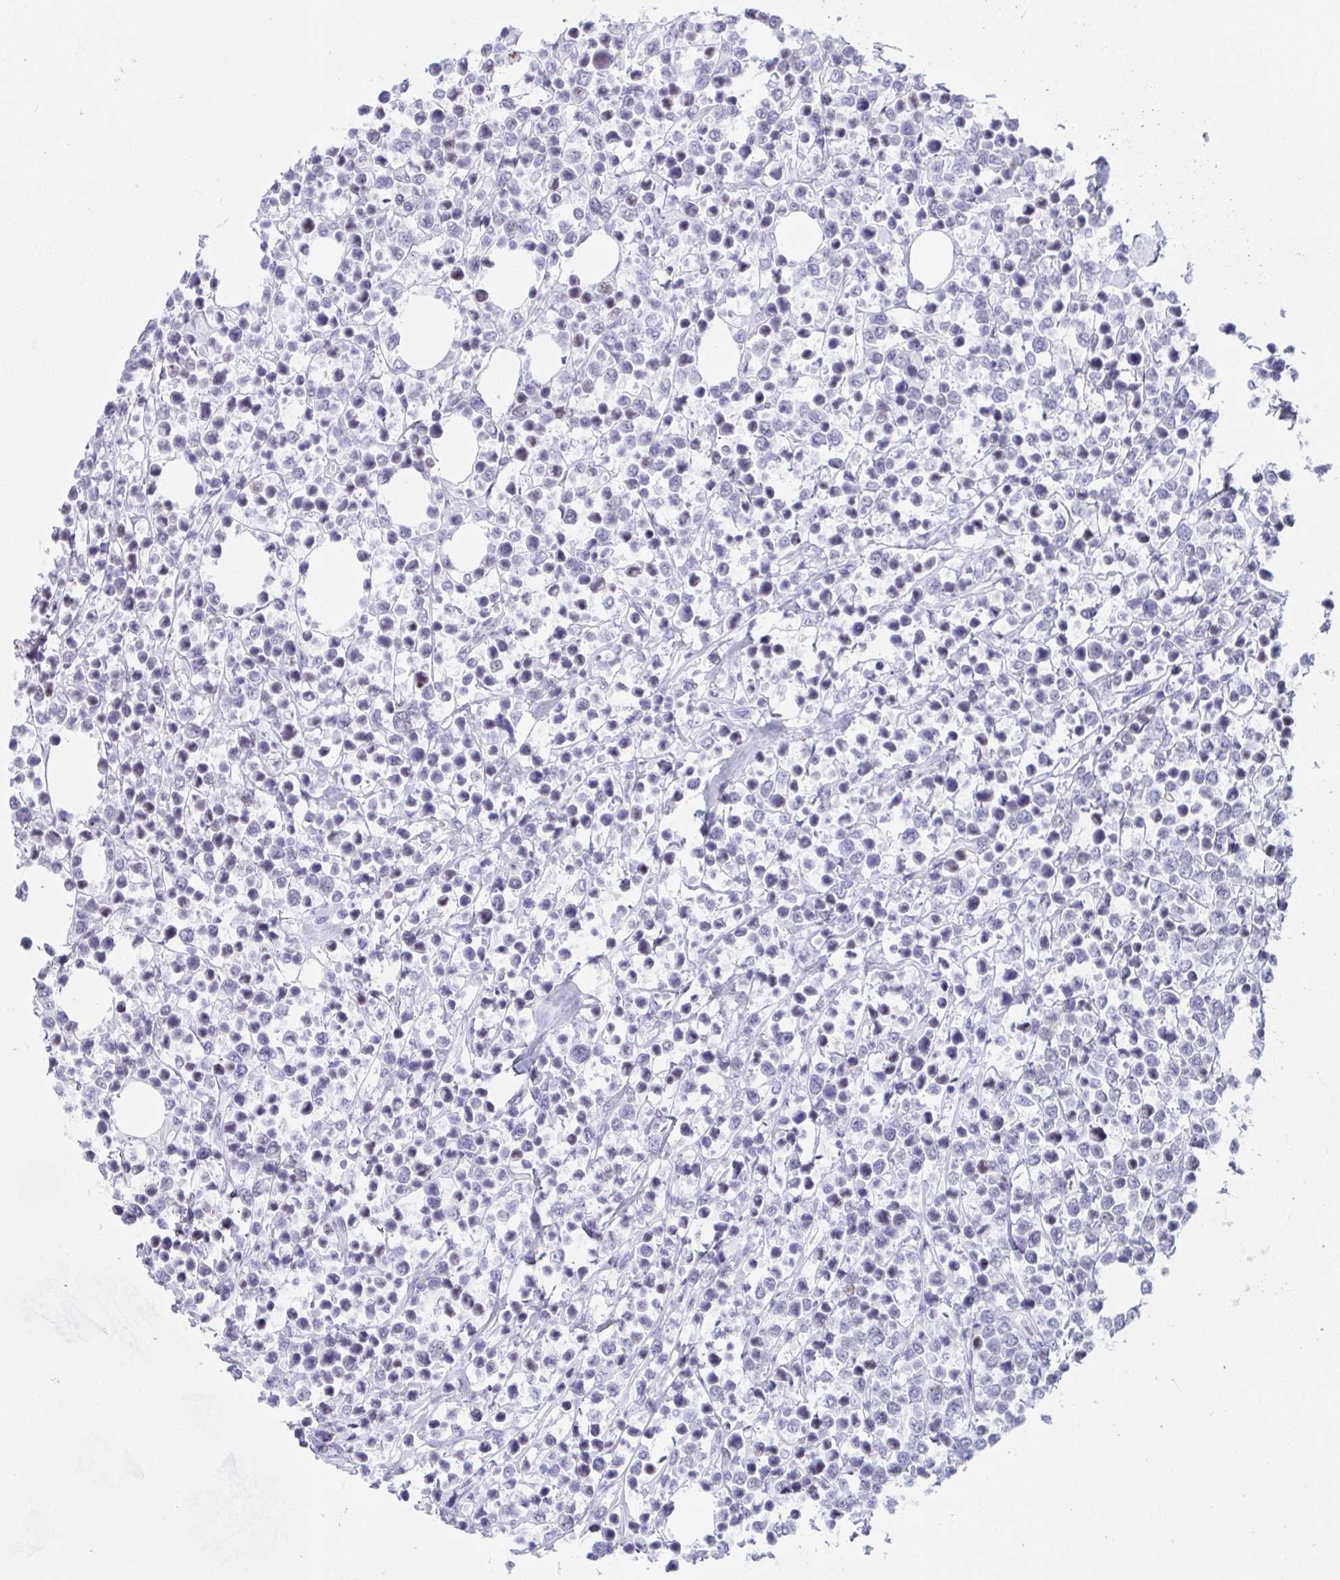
{"staining": {"intensity": "strong", "quantity": "25%-75%", "location": "nuclear"}, "tissue": "lymphoma", "cell_type": "Tumor cells", "image_type": "cancer", "snomed": [{"axis": "morphology", "description": "Malignant lymphoma, non-Hodgkin's type, Low grade"}, {"axis": "topography", "description": "Lymph node"}], "caption": "Brown immunohistochemical staining in malignant lymphoma, non-Hodgkin's type (low-grade) exhibits strong nuclear staining in about 25%-75% of tumor cells.", "gene": "IKZF2", "patient": {"sex": "male", "age": 60}}